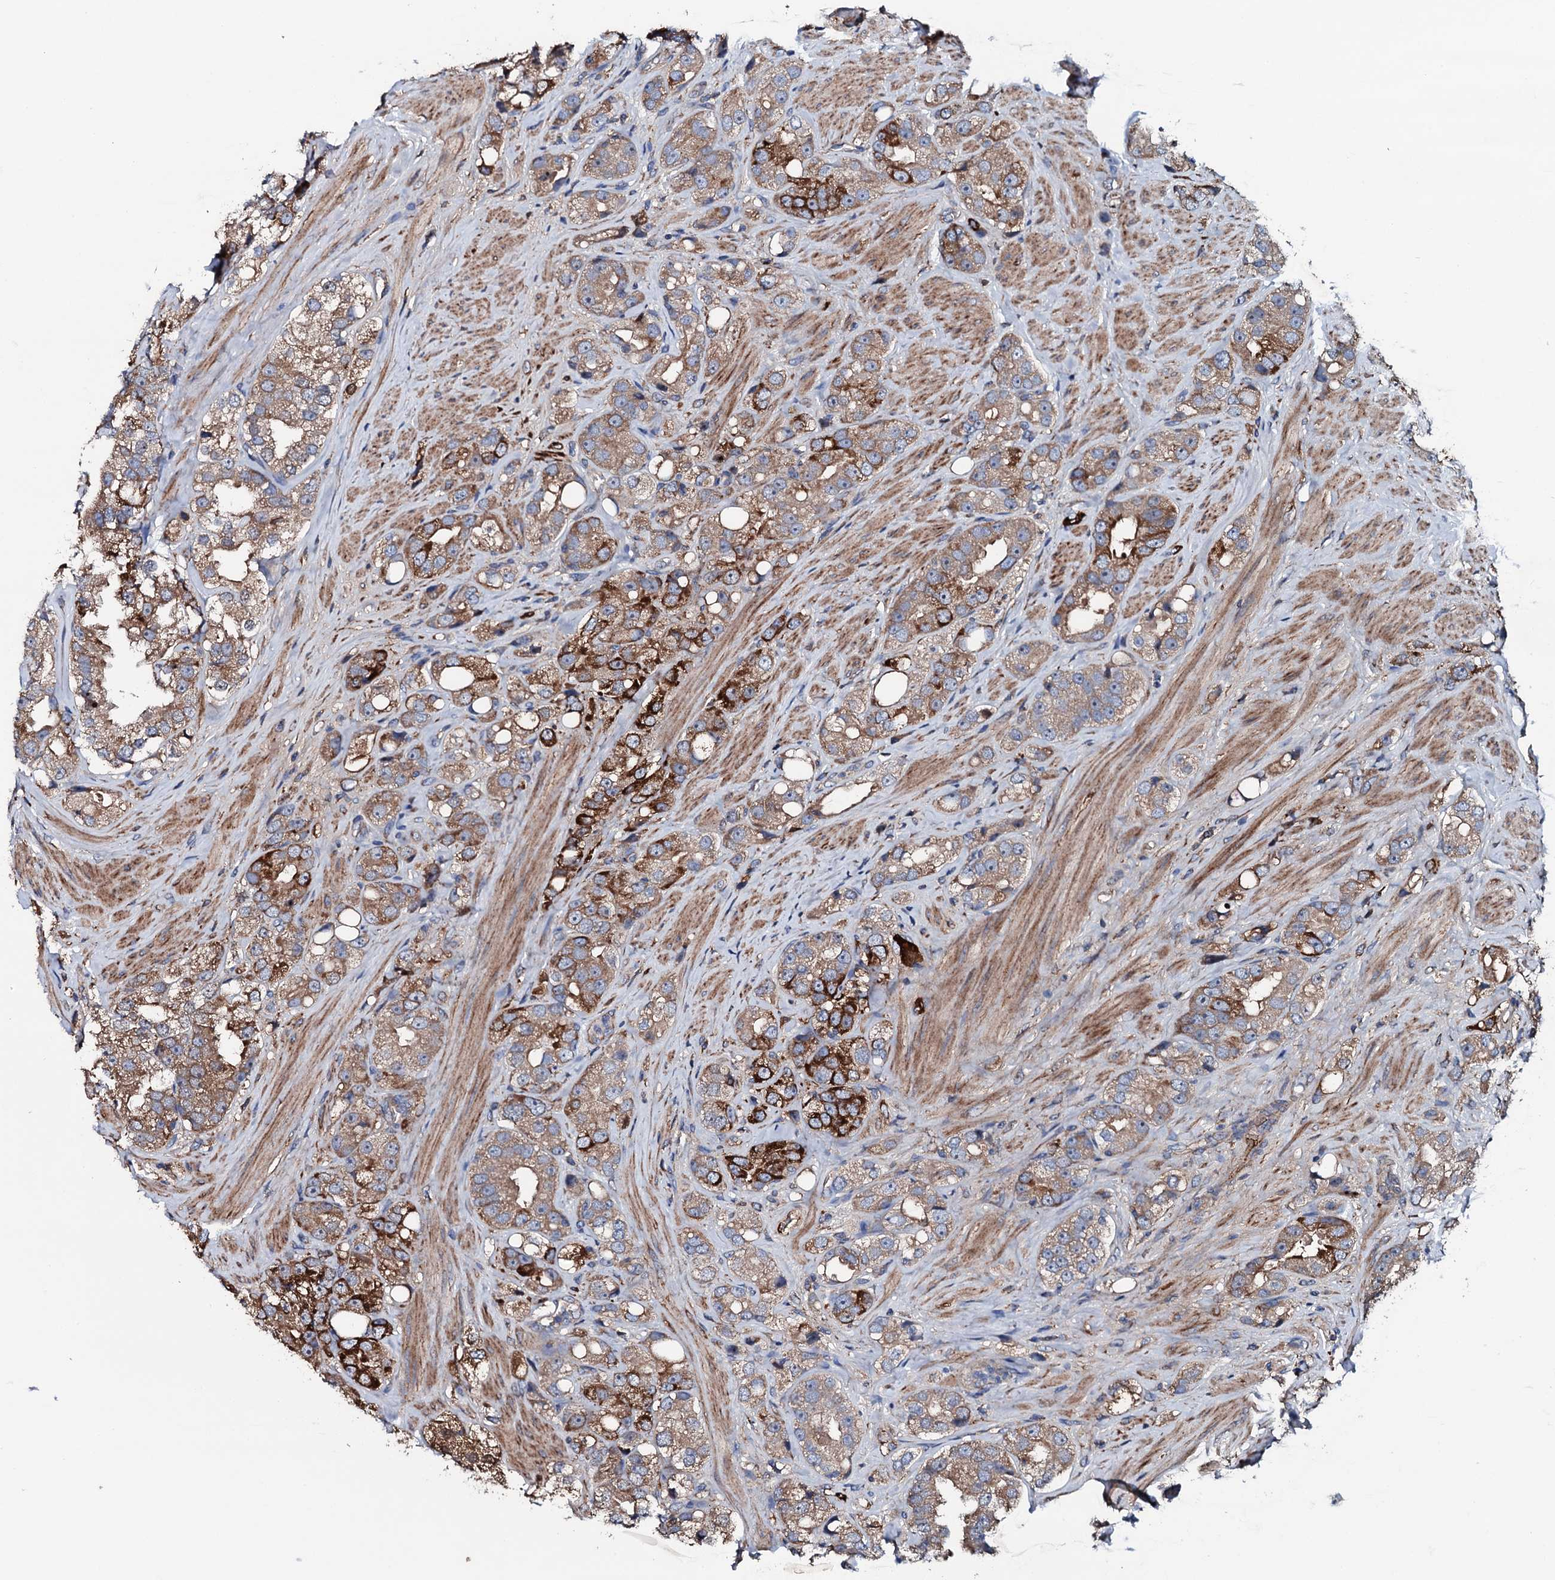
{"staining": {"intensity": "strong", "quantity": ">75%", "location": "cytoplasmic/membranous"}, "tissue": "prostate cancer", "cell_type": "Tumor cells", "image_type": "cancer", "snomed": [{"axis": "morphology", "description": "Adenocarcinoma, NOS"}, {"axis": "topography", "description": "Prostate"}], "caption": "Prostate cancer was stained to show a protein in brown. There is high levels of strong cytoplasmic/membranous positivity in approximately >75% of tumor cells.", "gene": "NEK1", "patient": {"sex": "male", "age": 79}}